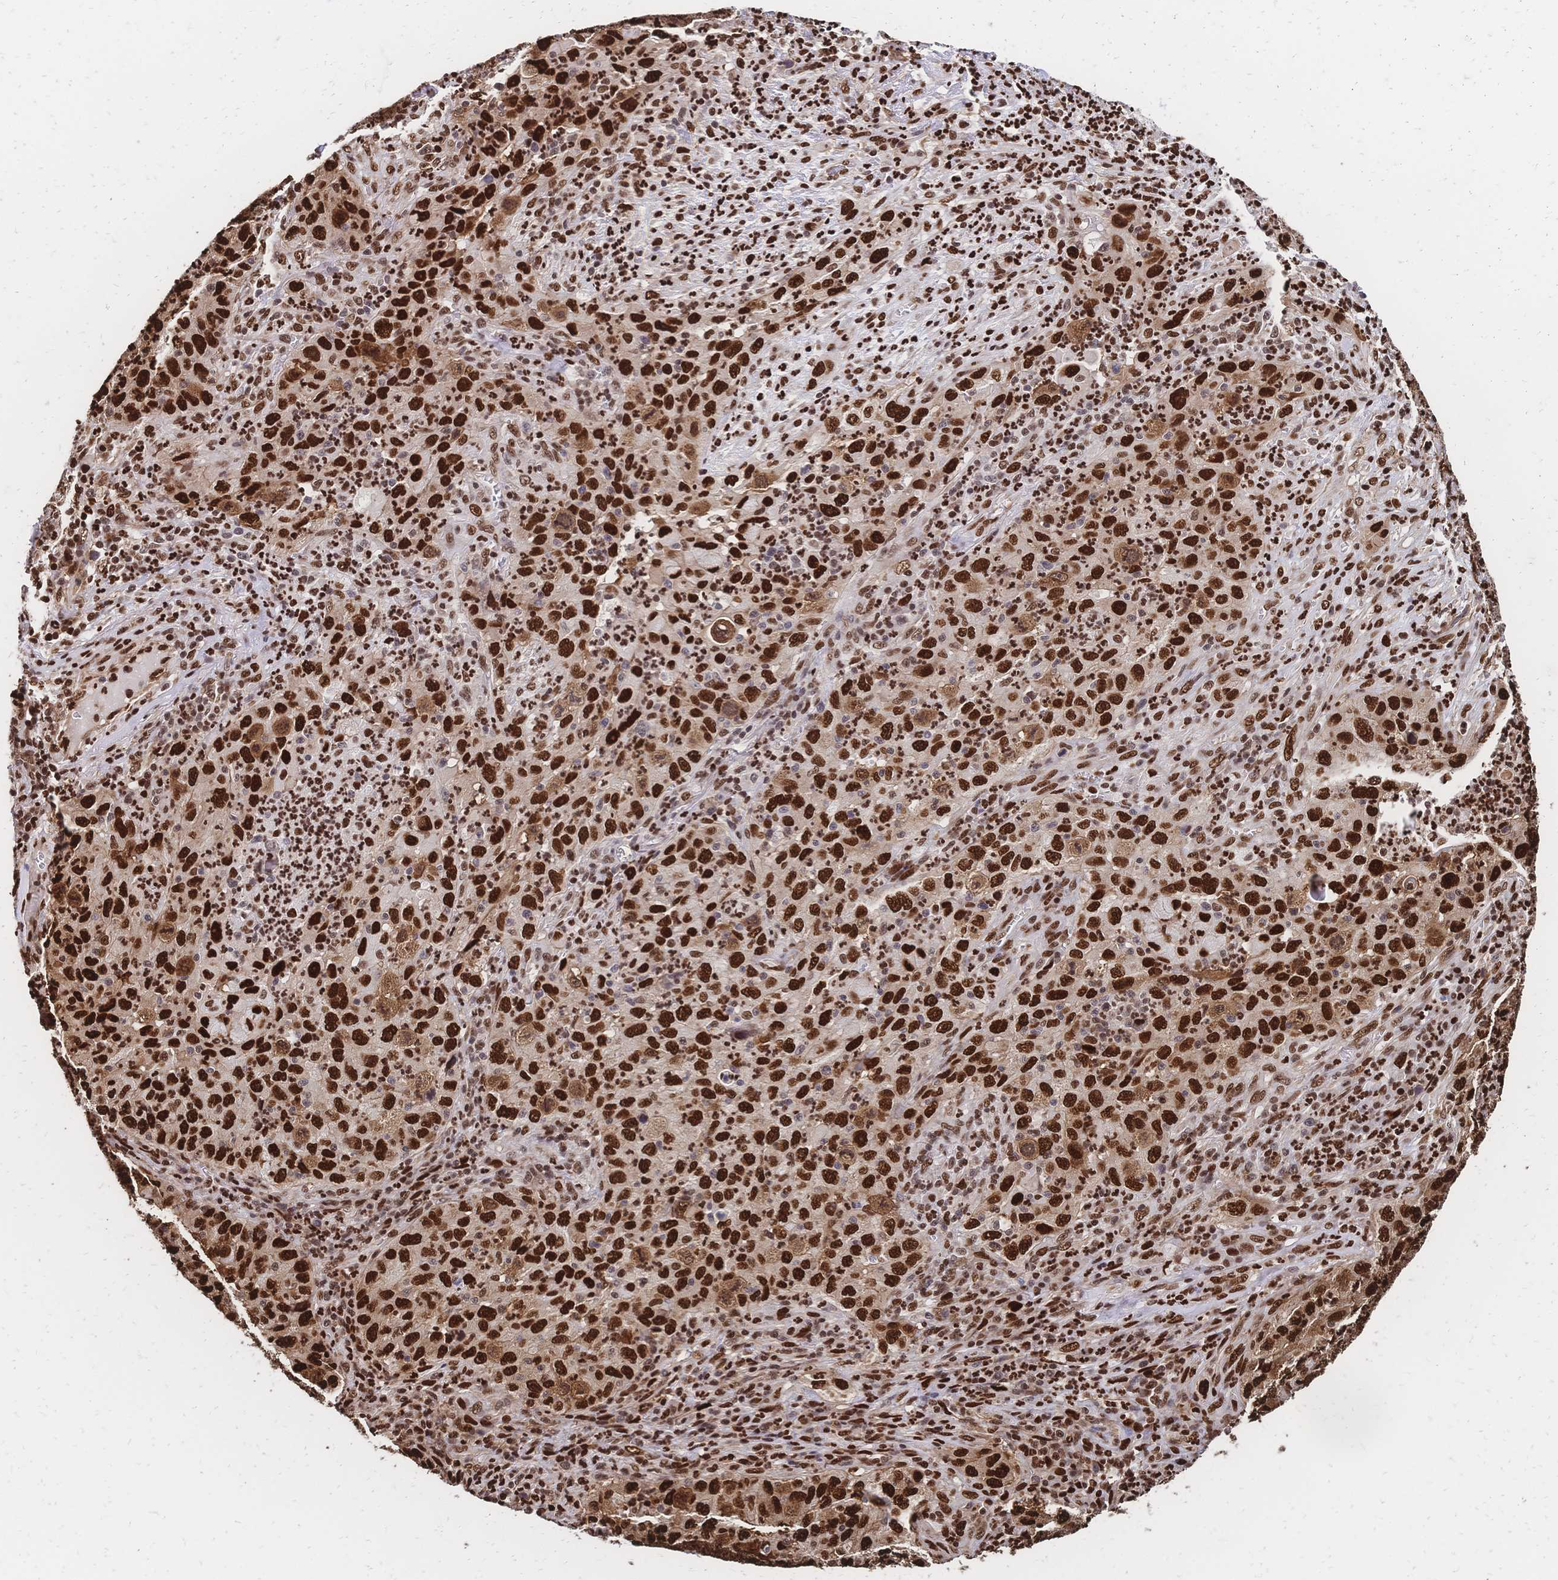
{"staining": {"intensity": "strong", "quantity": ">75%", "location": "nuclear"}, "tissue": "lung cancer", "cell_type": "Tumor cells", "image_type": "cancer", "snomed": [{"axis": "morphology", "description": "Squamous cell carcinoma, NOS"}, {"axis": "topography", "description": "Lung"}], "caption": "Protein staining of lung cancer (squamous cell carcinoma) tissue shows strong nuclear positivity in approximately >75% of tumor cells.", "gene": "HDGF", "patient": {"sex": "male", "age": 71}}